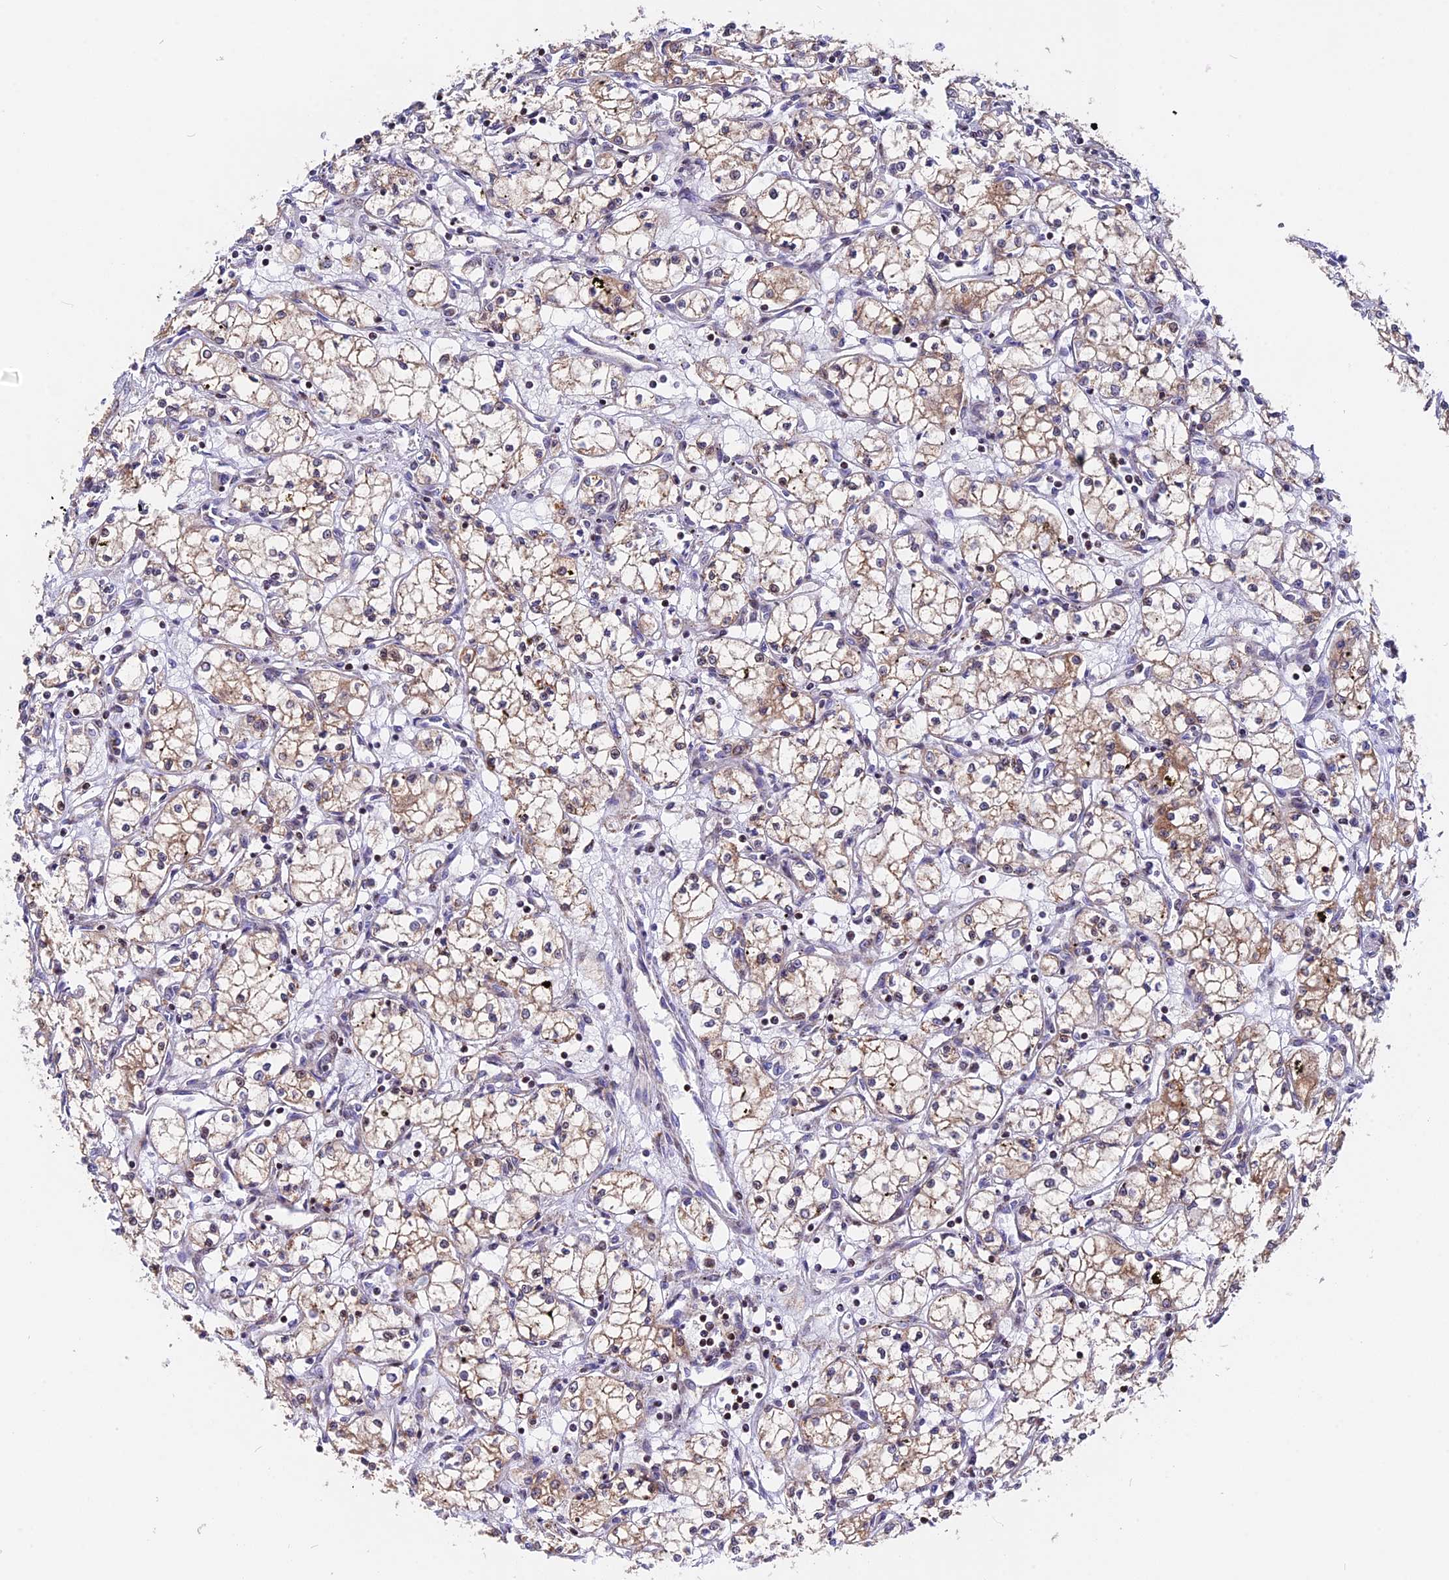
{"staining": {"intensity": "weak", "quantity": ">75%", "location": "cytoplasmic/membranous"}, "tissue": "renal cancer", "cell_type": "Tumor cells", "image_type": "cancer", "snomed": [{"axis": "morphology", "description": "Adenocarcinoma, NOS"}, {"axis": "topography", "description": "Kidney"}], "caption": "Brown immunohistochemical staining in human adenocarcinoma (renal) shows weak cytoplasmic/membranous staining in about >75% of tumor cells.", "gene": "FAM174C", "patient": {"sex": "male", "age": 59}}